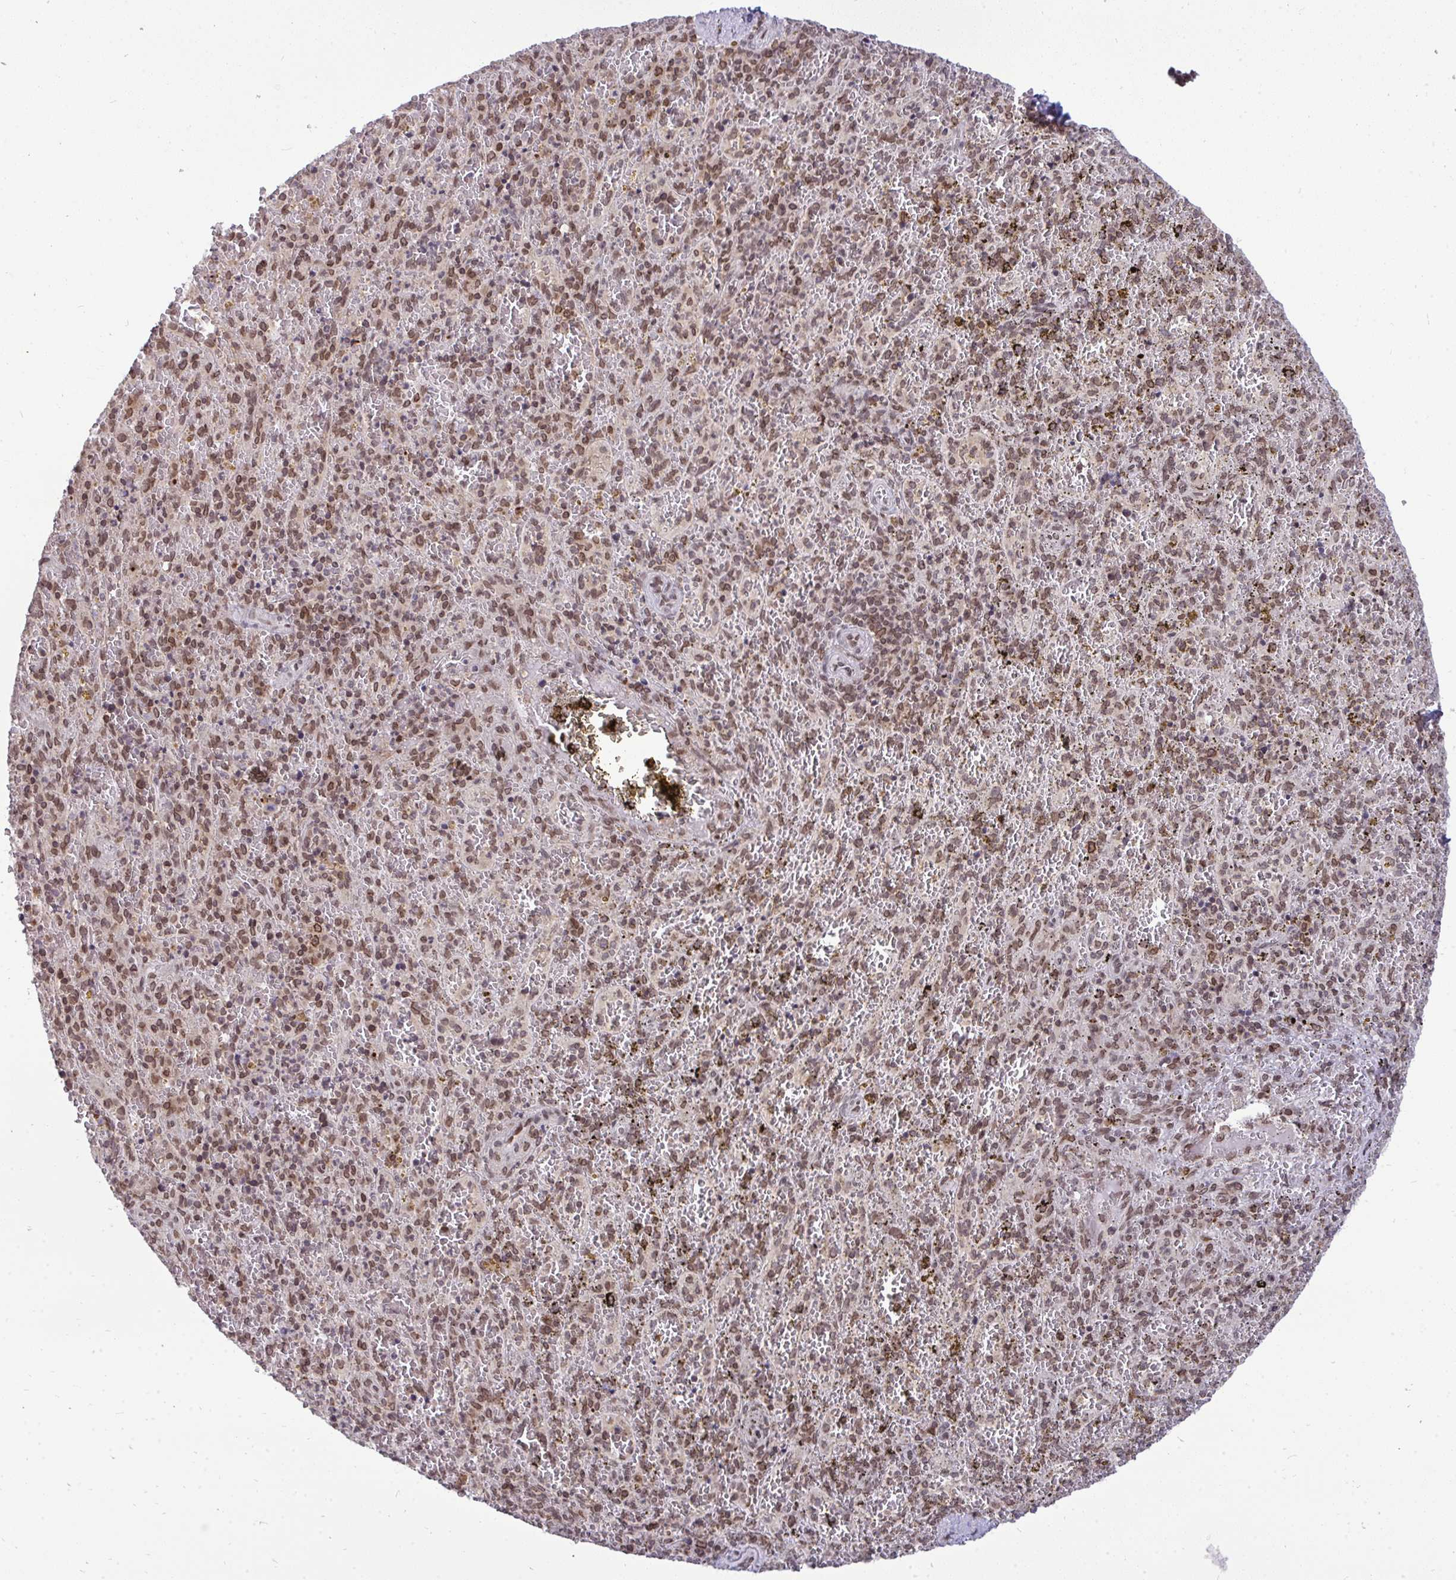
{"staining": {"intensity": "moderate", "quantity": ">75%", "location": "nuclear"}, "tissue": "spleen", "cell_type": "Cells in red pulp", "image_type": "normal", "snomed": [{"axis": "morphology", "description": "Normal tissue, NOS"}, {"axis": "topography", "description": "Spleen"}], "caption": "A high-resolution micrograph shows IHC staining of normal spleen, which reveals moderate nuclear staining in about >75% of cells in red pulp. (DAB (3,3'-diaminobenzidine) IHC, brown staining for protein, blue staining for nuclei).", "gene": "JPT1", "patient": {"sex": "female", "age": 50}}